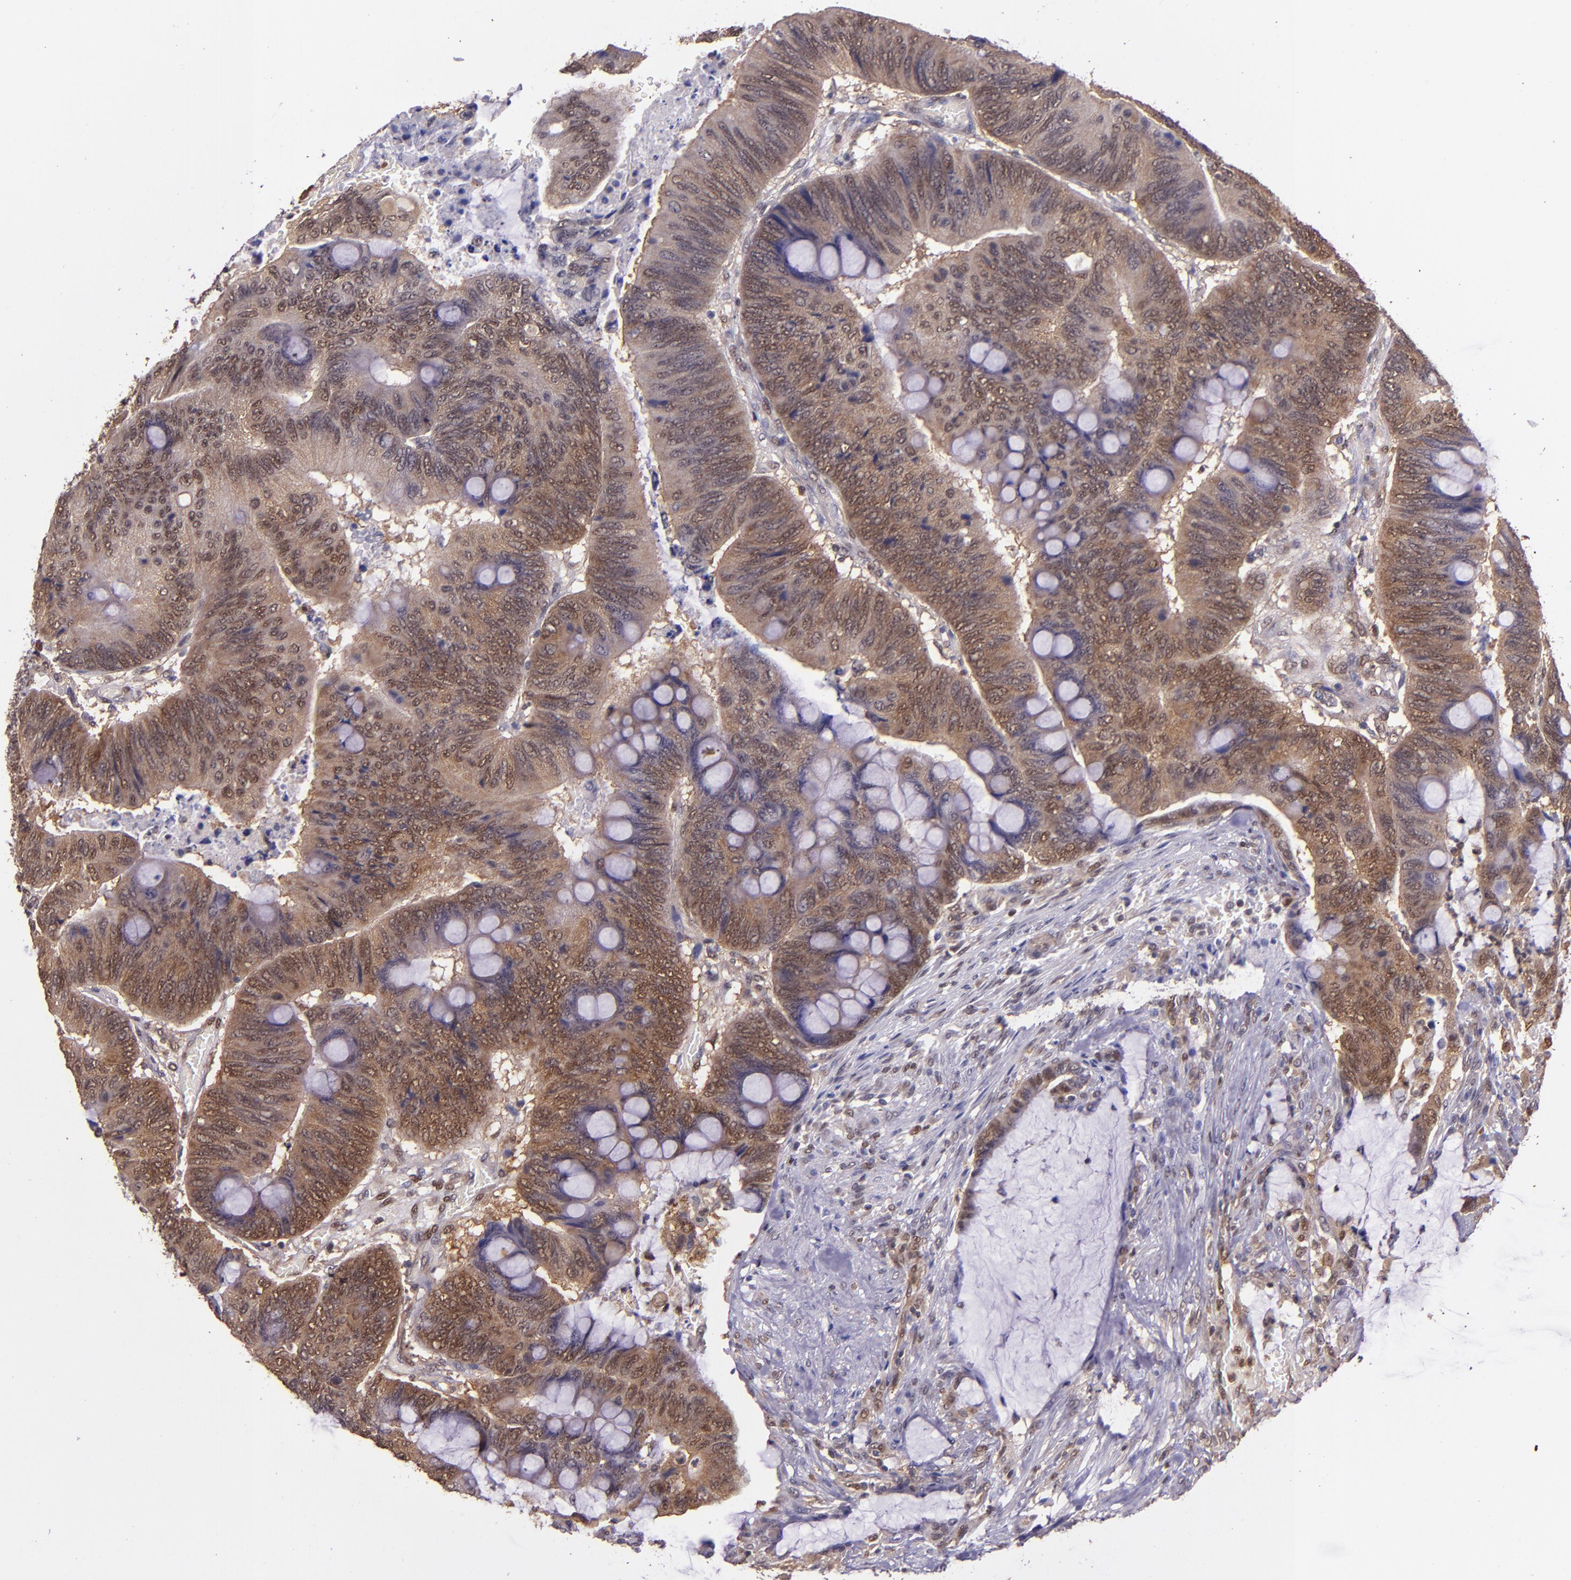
{"staining": {"intensity": "moderate", "quantity": "25%-75%", "location": "cytoplasmic/membranous"}, "tissue": "colorectal cancer", "cell_type": "Tumor cells", "image_type": "cancer", "snomed": [{"axis": "morphology", "description": "Normal tissue, NOS"}, {"axis": "morphology", "description": "Adenocarcinoma, NOS"}, {"axis": "topography", "description": "Rectum"}], "caption": "A photomicrograph of colorectal adenocarcinoma stained for a protein exhibits moderate cytoplasmic/membranous brown staining in tumor cells.", "gene": "STAT6", "patient": {"sex": "male", "age": 92}}